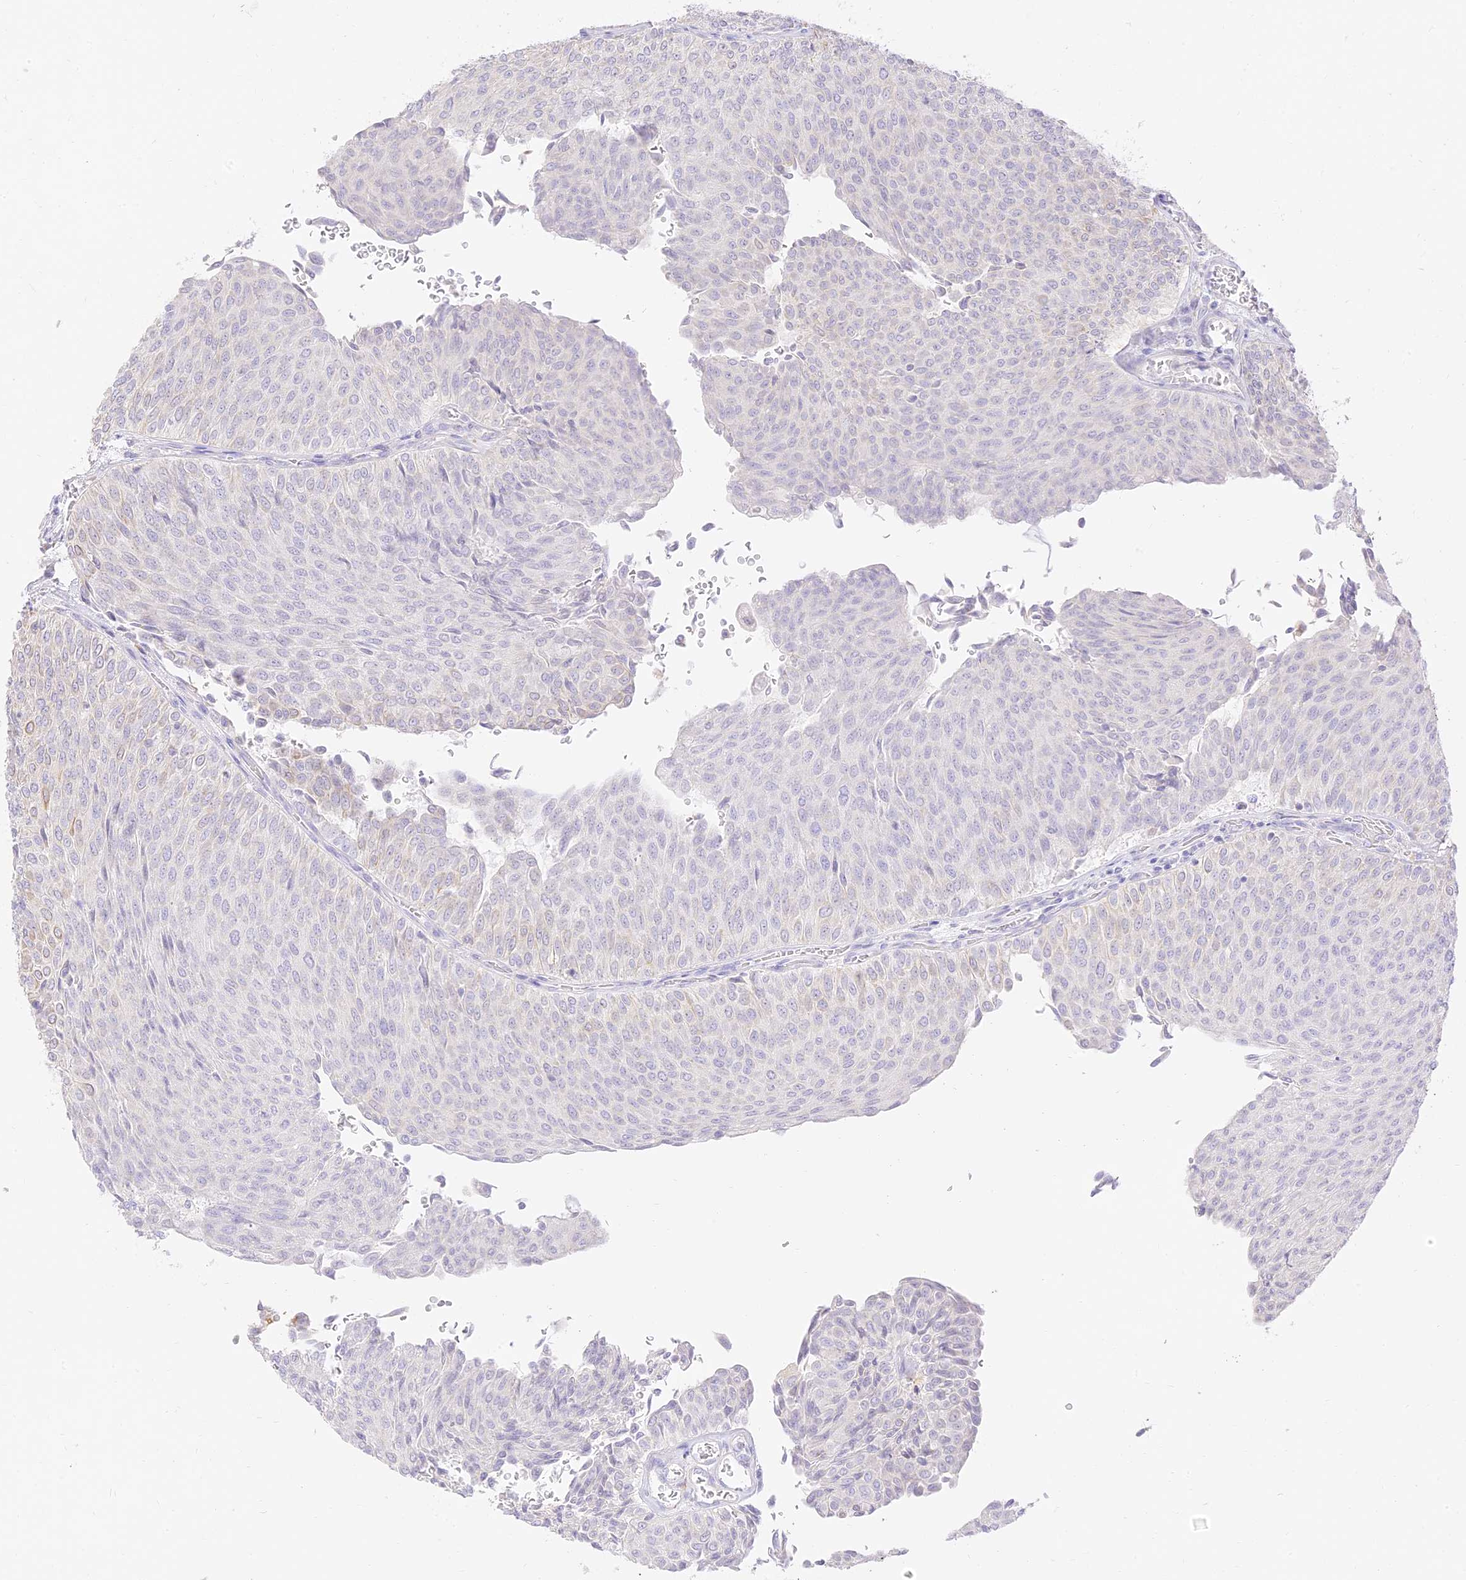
{"staining": {"intensity": "weak", "quantity": "<25%", "location": "cytoplasmic/membranous"}, "tissue": "urothelial cancer", "cell_type": "Tumor cells", "image_type": "cancer", "snomed": [{"axis": "morphology", "description": "Urothelial carcinoma, Low grade"}, {"axis": "topography", "description": "Urinary bladder"}], "caption": "DAB immunohistochemical staining of human urothelial cancer reveals no significant staining in tumor cells.", "gene": "SEC13", "patient": {"sex": "male", "age": 78}}